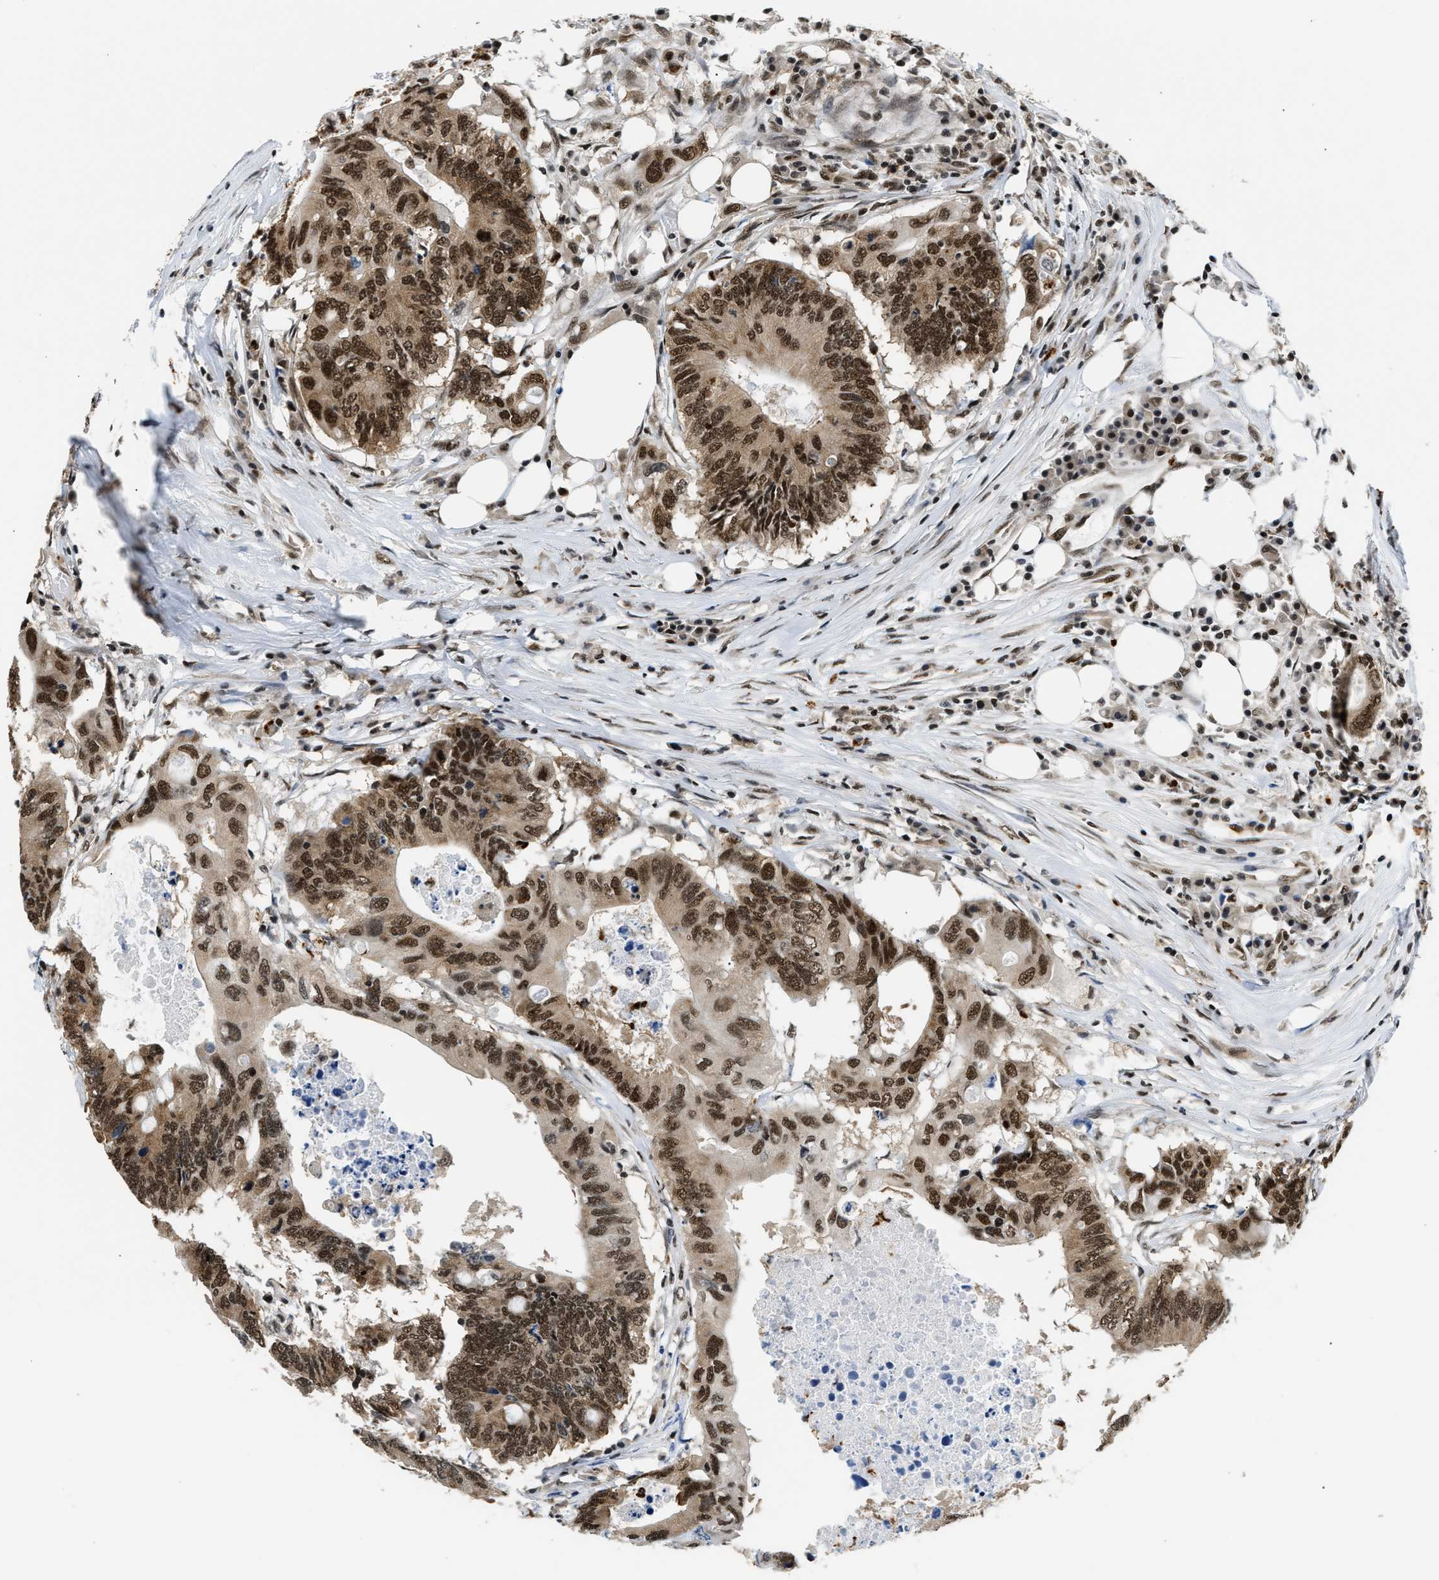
{"staining": {"intensity": "strong", "quantity": ">75%", "location": "cytoplasmic/membranous,nuclear"}, "tissue": "colorectal cancer", "cell_type": "Tumor cells", "image_type": "cancer", "snomed": [{"axis": "morphology", "description": "Adenocarcinoma, NOS"}, {"axis": "topography", "description": "Colon"}], "caption": "Strong cytoplasmic/membranous and nuclear protein expression is appreciated in approximately >75% of tumor cells in adenocarcinoma (colorectal). The staining was performed using DAB (3,3'-diaminobenzidine), with brown indicating positive protein expression. Nuclei are stained blue with hematoxylin.", "gene": "CCNDBP1", "patient": {"sex": "male", "age": 71}}